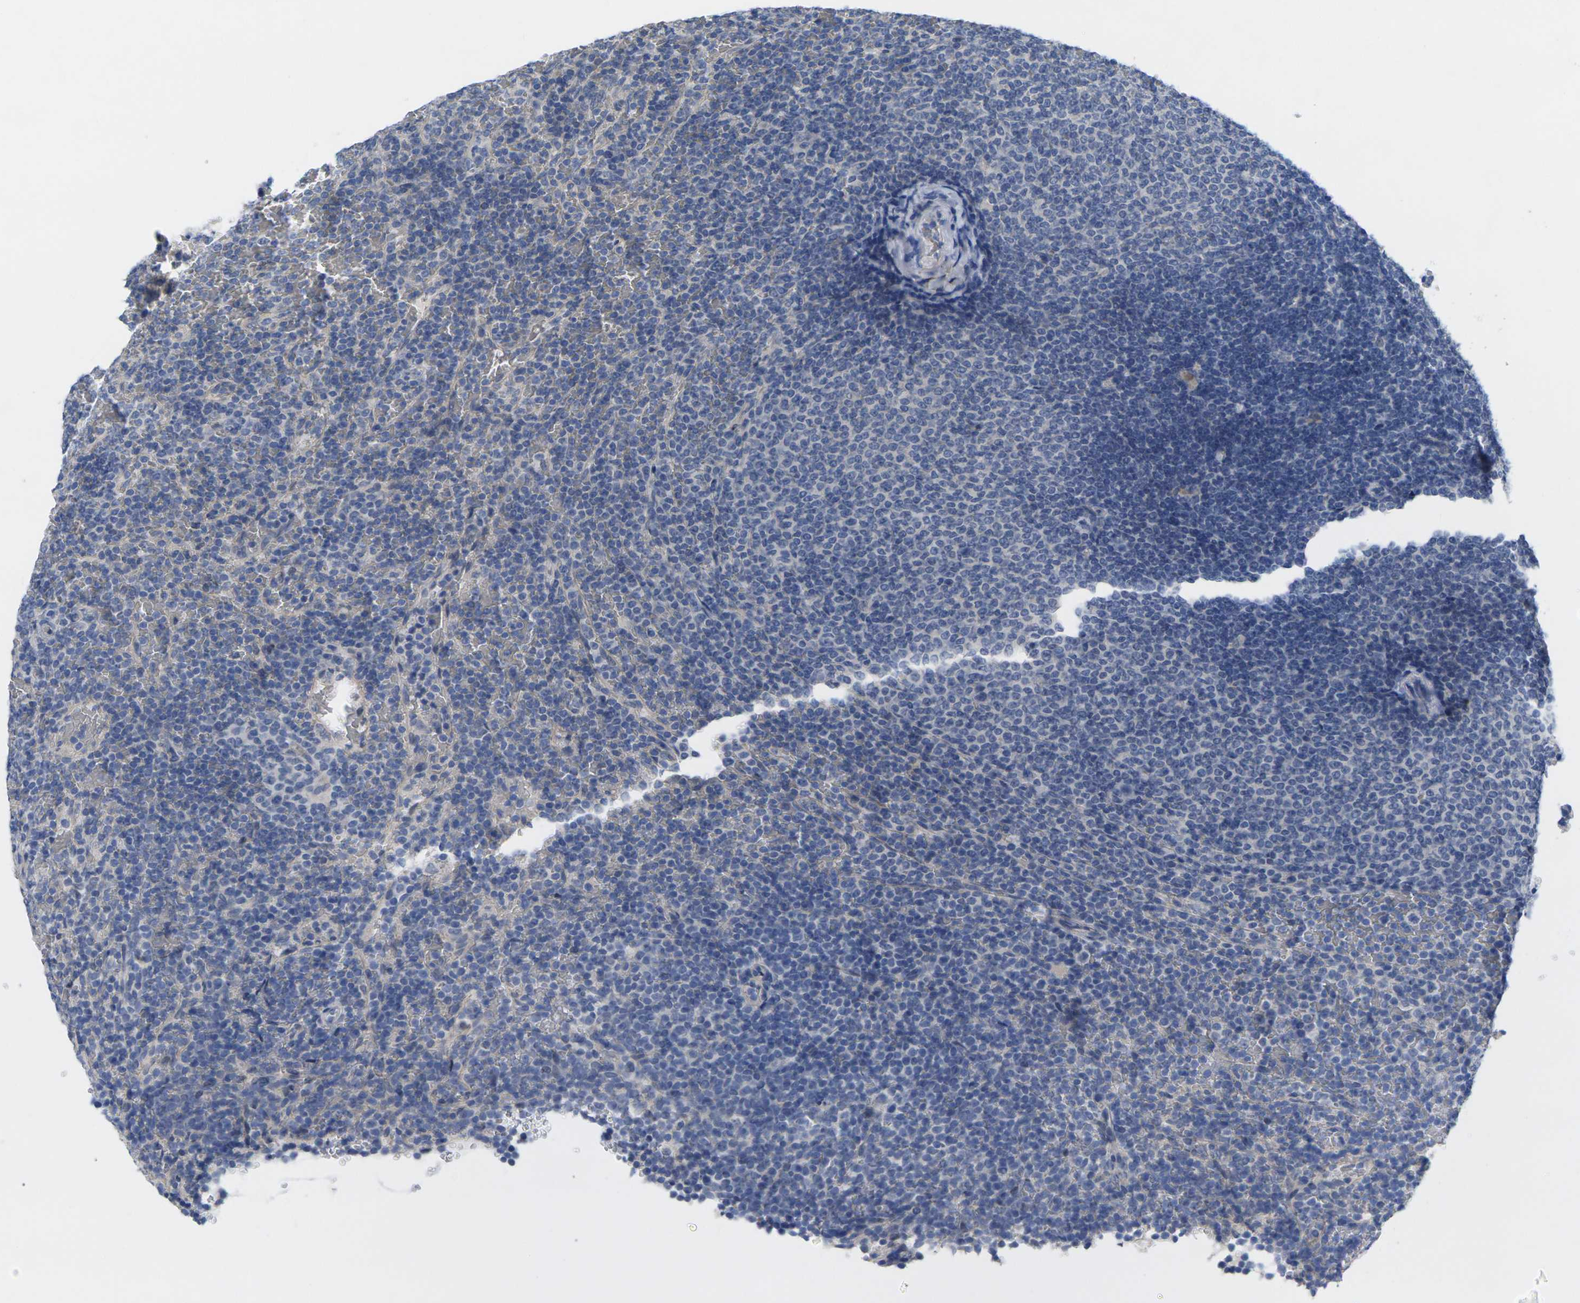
{"staining": {"intensity": "negative", "quantity": "none", "location": "none"}, "tissue": "lymphoma", "cell_type": "Tumor cells", "image_type": "cancer", "snomed": [{"axis": "morphology", "description": "Malignant lymphoma, non-Hodgkin's type, Low grade"}, {"axis": "topography", "description": "Spleen"}], "caption": "Immunohistochemical staining of lymphoma shows no significant positivity in tumor cells.", "gene": "TNNI3", "patient": {"sex": "female", "age": 77}}